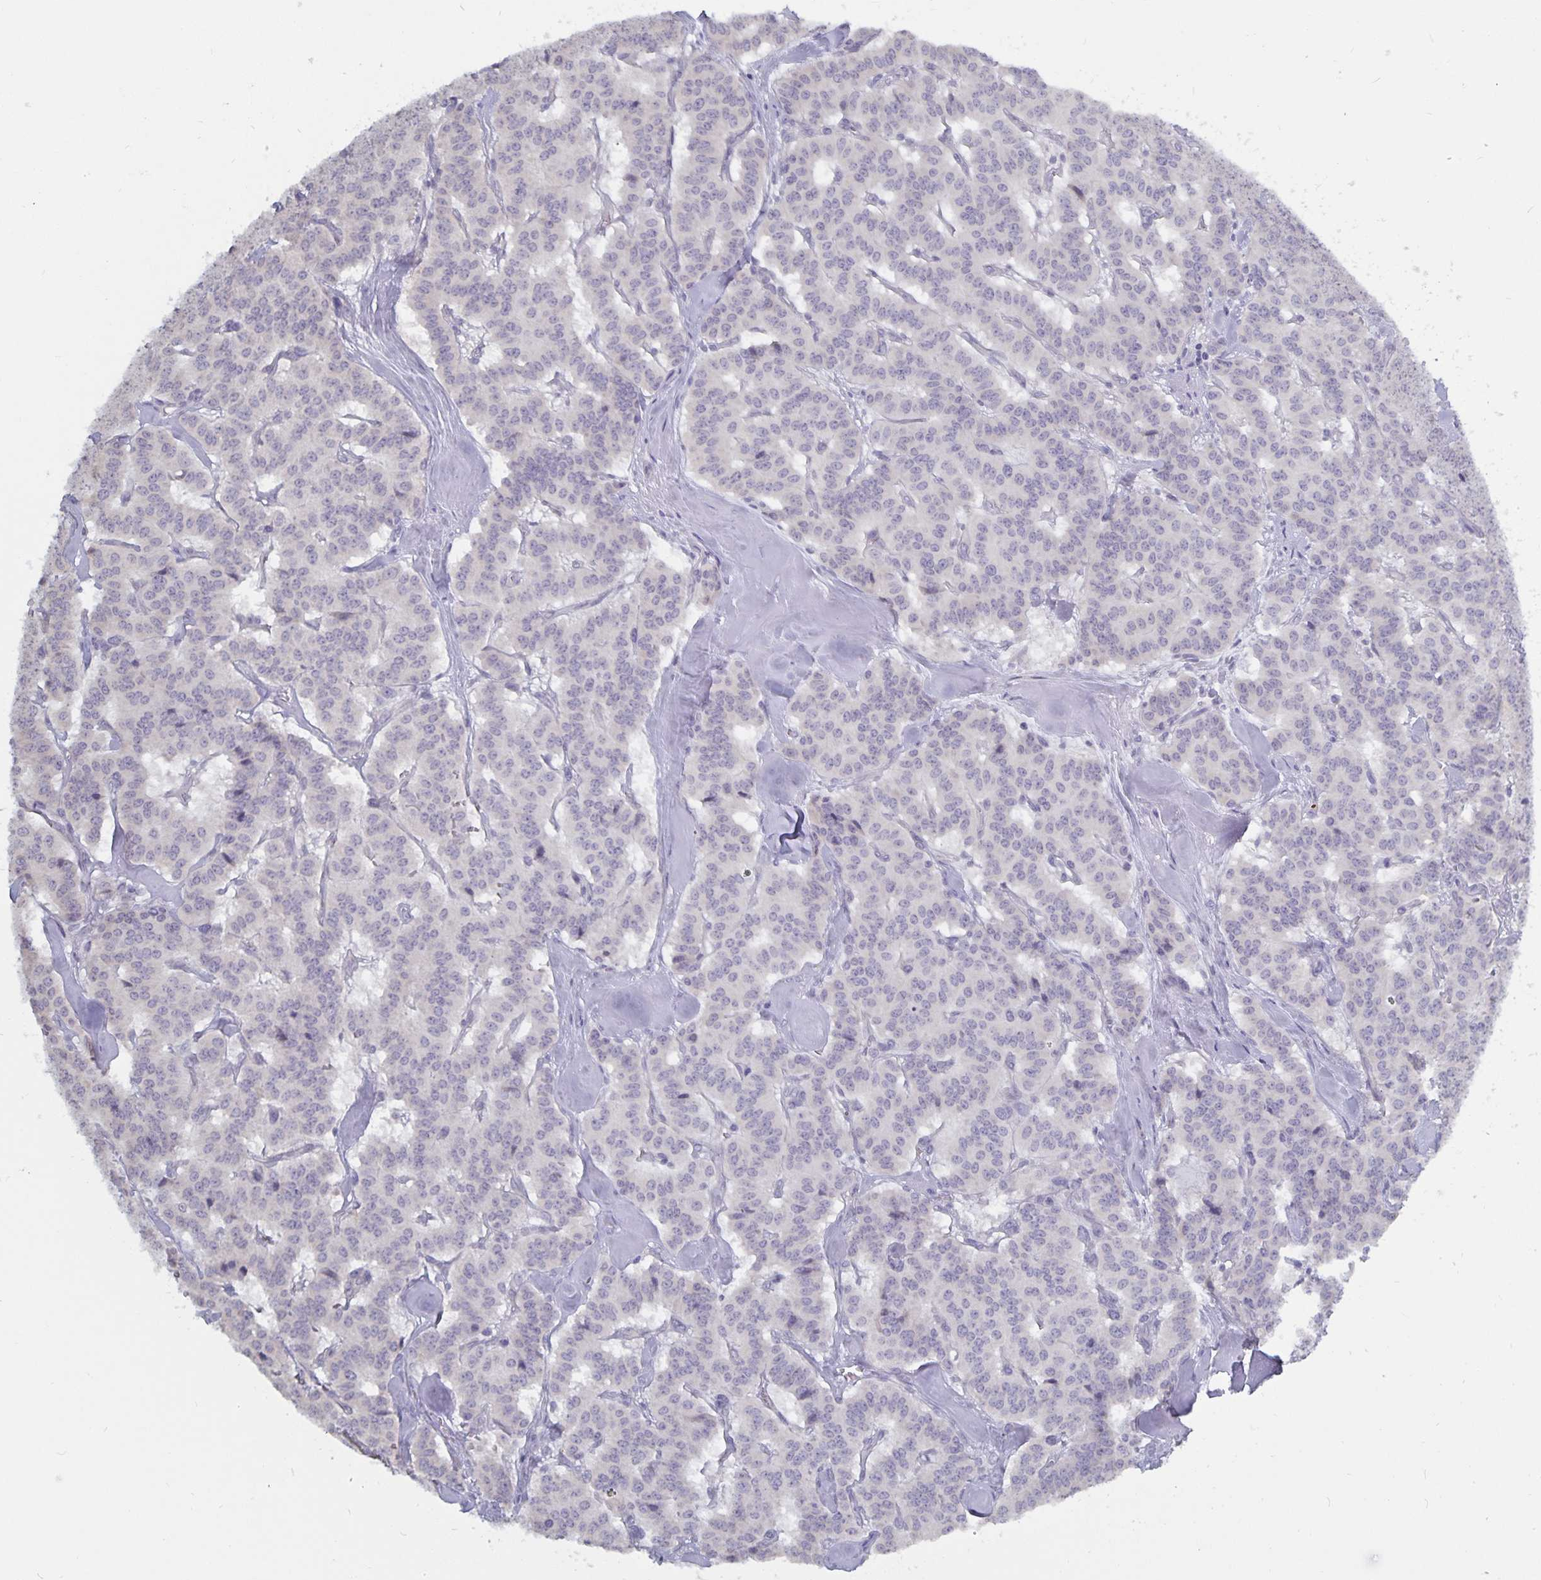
{"staining": {"intensity": "negative", "quantity": "none", "location": "none"}, "tissue": "carcinoid", "cell_type": "Tumor cells", "image_type": "cancer", "snomed": [{"axis": "morphology", "description": "Normal tissue, NOS"}, {"axis": "morphology", "description": "Carcinoid, malignant, NOS"}, {"axis": "topography", "description": "Lung"}], "caption": "Protein analysis of carcinoid exhibits no significant positivity in tumor cells.", "gene": "PLCB3", "patient": {"sex": "female", "age": 46}}